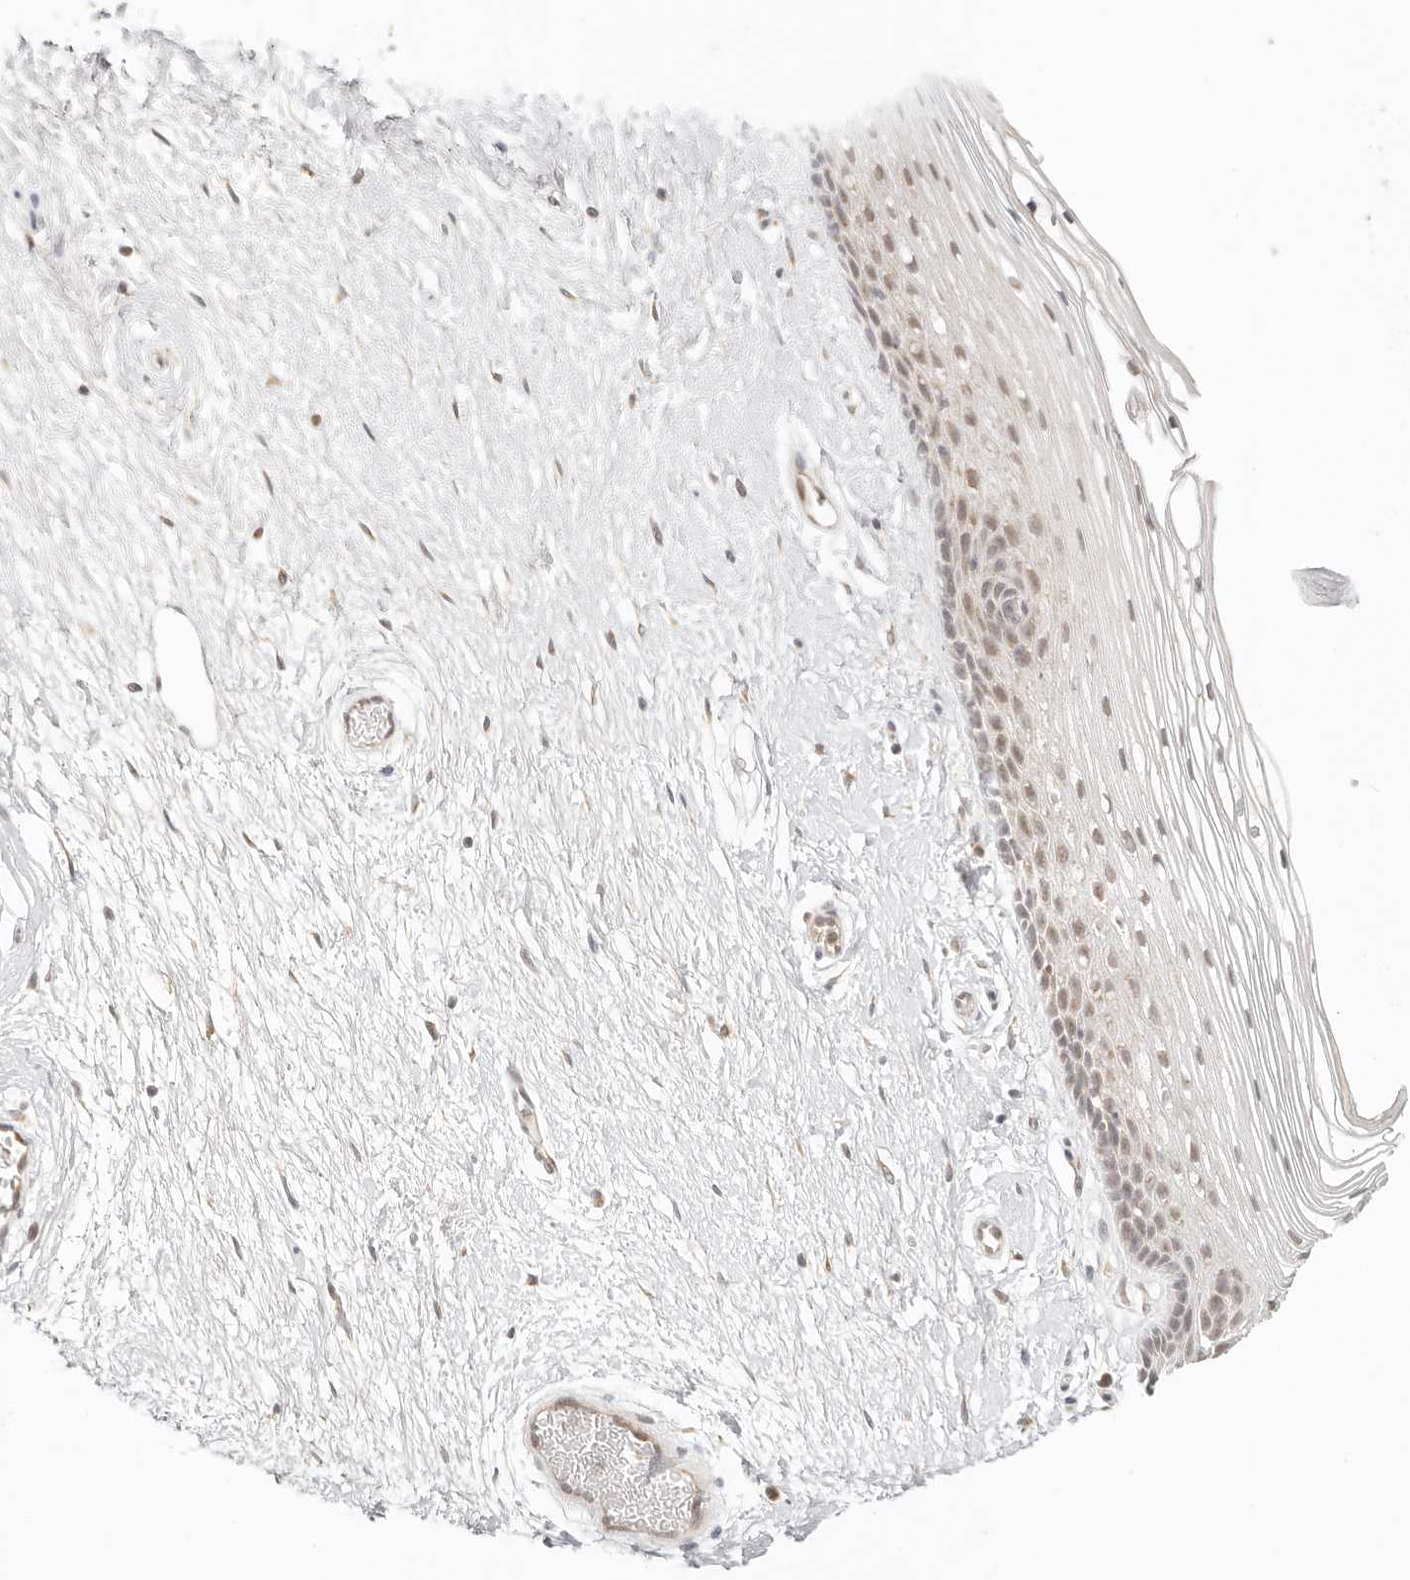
{"staining": {"intensity": "moderate", "quantity": ">75%", "location": "nuclear"}, "tissue": "vagina", "cell_type": "Squamous epithelial cells", "image_type": "normal", "snomed": [{"axis": "morphology", "description": "Normal tissue, NOS"}, {"axis": "topography", "description": "Vagina"}], "caption": "Immunohistochemistry (DAB) staining of normal vagina demonstrates moderate nuclear protein positivity in approximately >75% of squamous epithelial cells. (DAB (3,3'-diaminobenzidine) IHC with brightfield microscopy, high magnification).", "gene": "INTS11", "patient": {"sex": "female", "age": 46}}